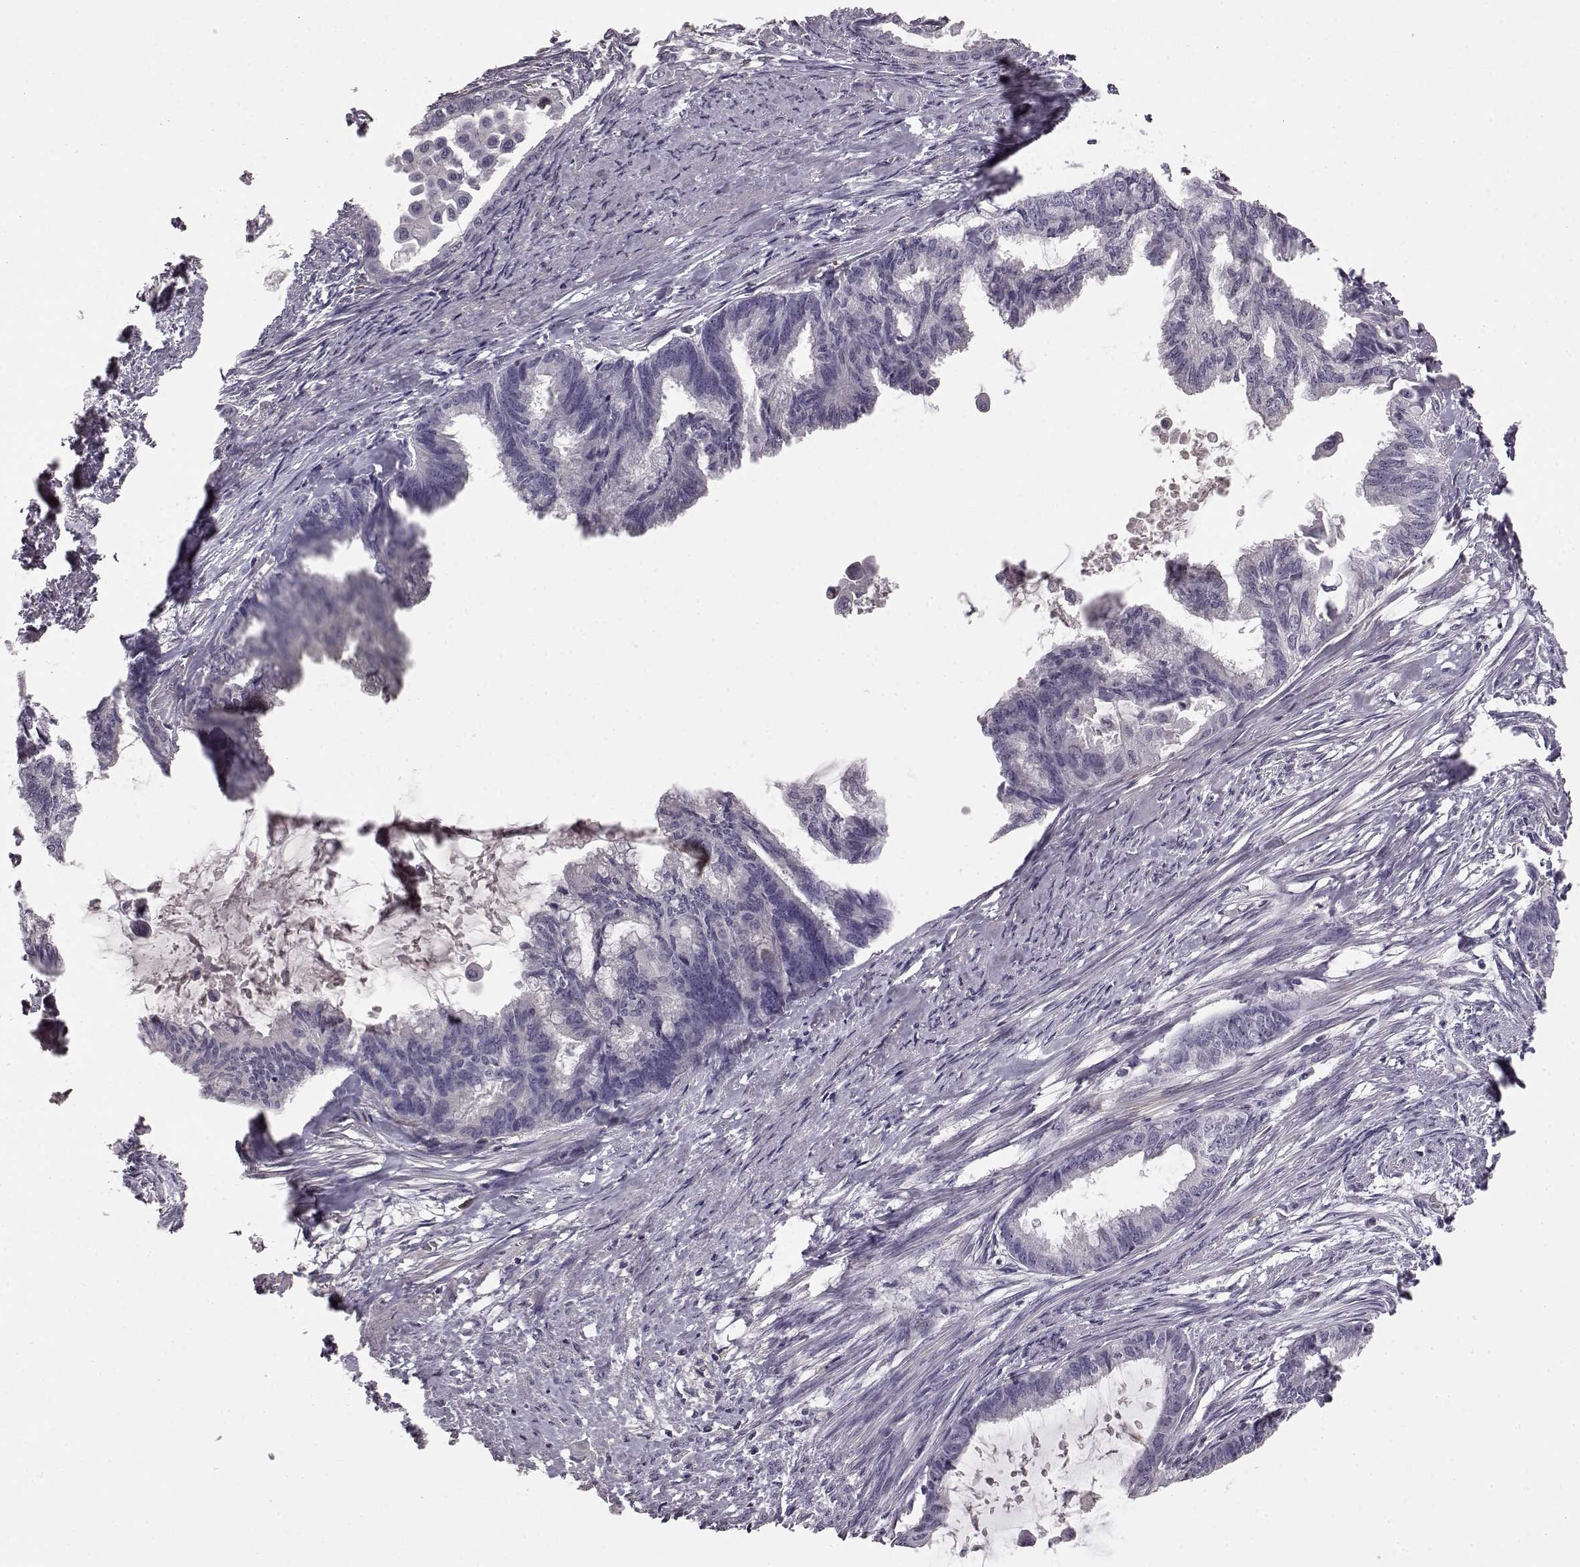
{"staining": {"intensity": "negative", "quantity": "none", "location": "none"}, "tissue": "endometrial cancer", "cell_type": "Tumor cells", "image_type": "cancer", "snomed": [{"axis": "morphology", "description": "Adenocarcinoma, NOS"}, {"axis": "topography", "description": "Endometrium"}], "caption": "DAB (3,3'-diaminobenzidine) immunohistochemical staining of endometrial cancer (adenocarcinoma) shows no significant positivity in tumor cells.", "gene": "KRT85", "patient": {"sex": "female", "age": 86}}